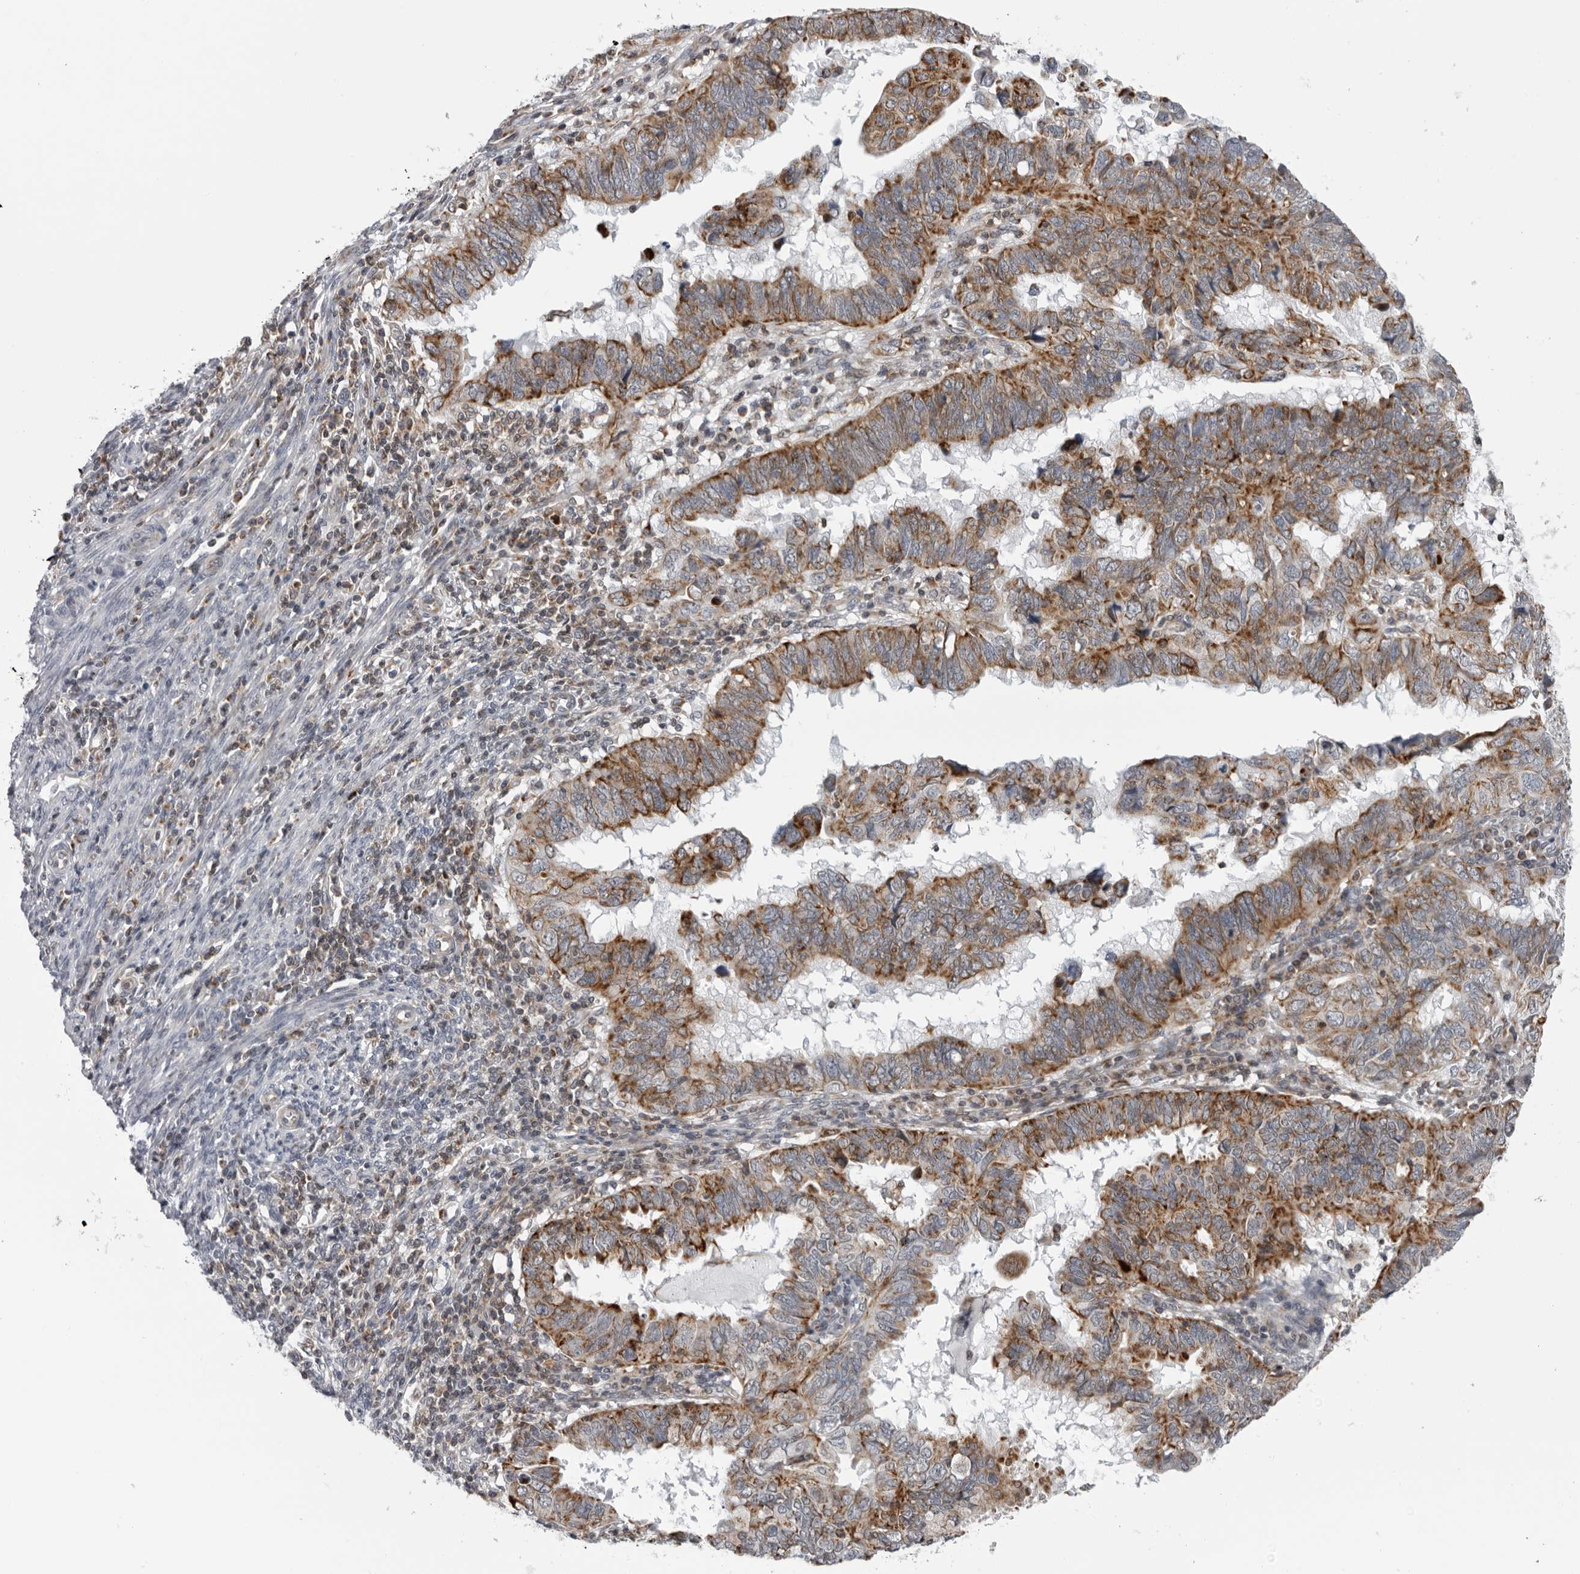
{"staining": {"intensity": "moderate", "quantity": ">75%", "location": "cytoplasmic/membranous"}, "tissue": "endometrial cancer", "cell_type": "Tumor cells", "image_type": "cancer", "snomed": [{"axis": "morphology", "description": "Adenocarcinoma, NOS"}, {"axis": "topography", "description": "Uterus"}], "caption": "IHC staining of endometrial adenocarcinoma, which shows medium levels of moderate cytoplasmic/membranous staining in about >75% of tumor cells indicating moderate cytoplasmic/membranous protein staining. The staining was performed using DAB (3,3'-diaminobenzidine) (brown) for protein detection and nuclei were counterstained in hematoxylin (blue).", "gene": "CPT2", "patient": {"sex": "female", "age": 77}}